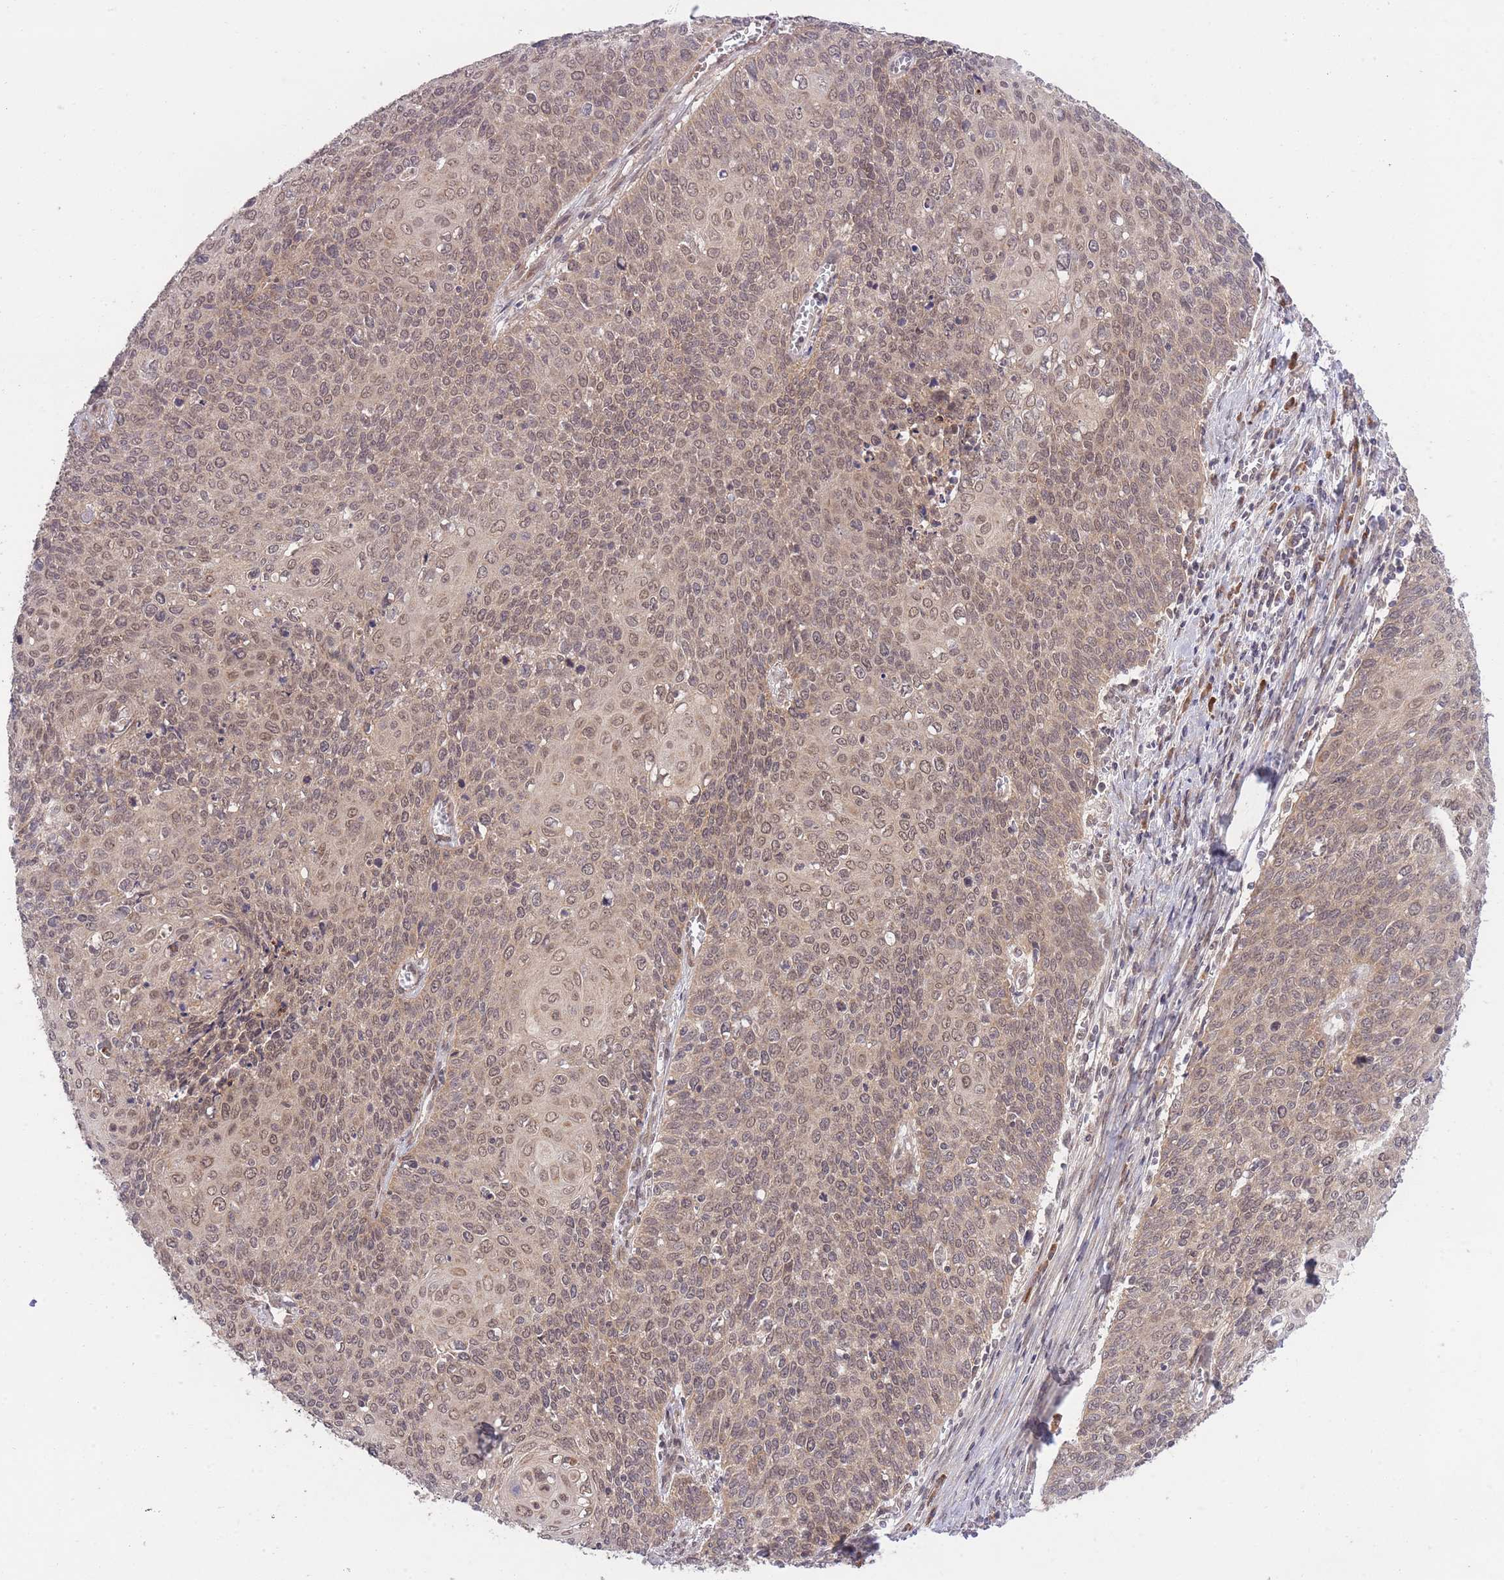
{"staining": {"intensity": "moderate", "quantity": ">75%", "location": "nuclear"}, "tissue": "cervical cancer", "cell_type": "Tumor cells", "image_type": "cancer", "snomed": [{"axis": "morphology", "description": "Squamous cell carcinoma, NOS"}, {"axis": "topography", "description": "Cervix"}], "caption": "Immunohistochemical staining of human cervical cancer reveals medium levels of moderate nuclear staining in approximately >75% of tumor cells.", "gene": "ELOA2", "patient": {"sex": "female", "age": 39}}